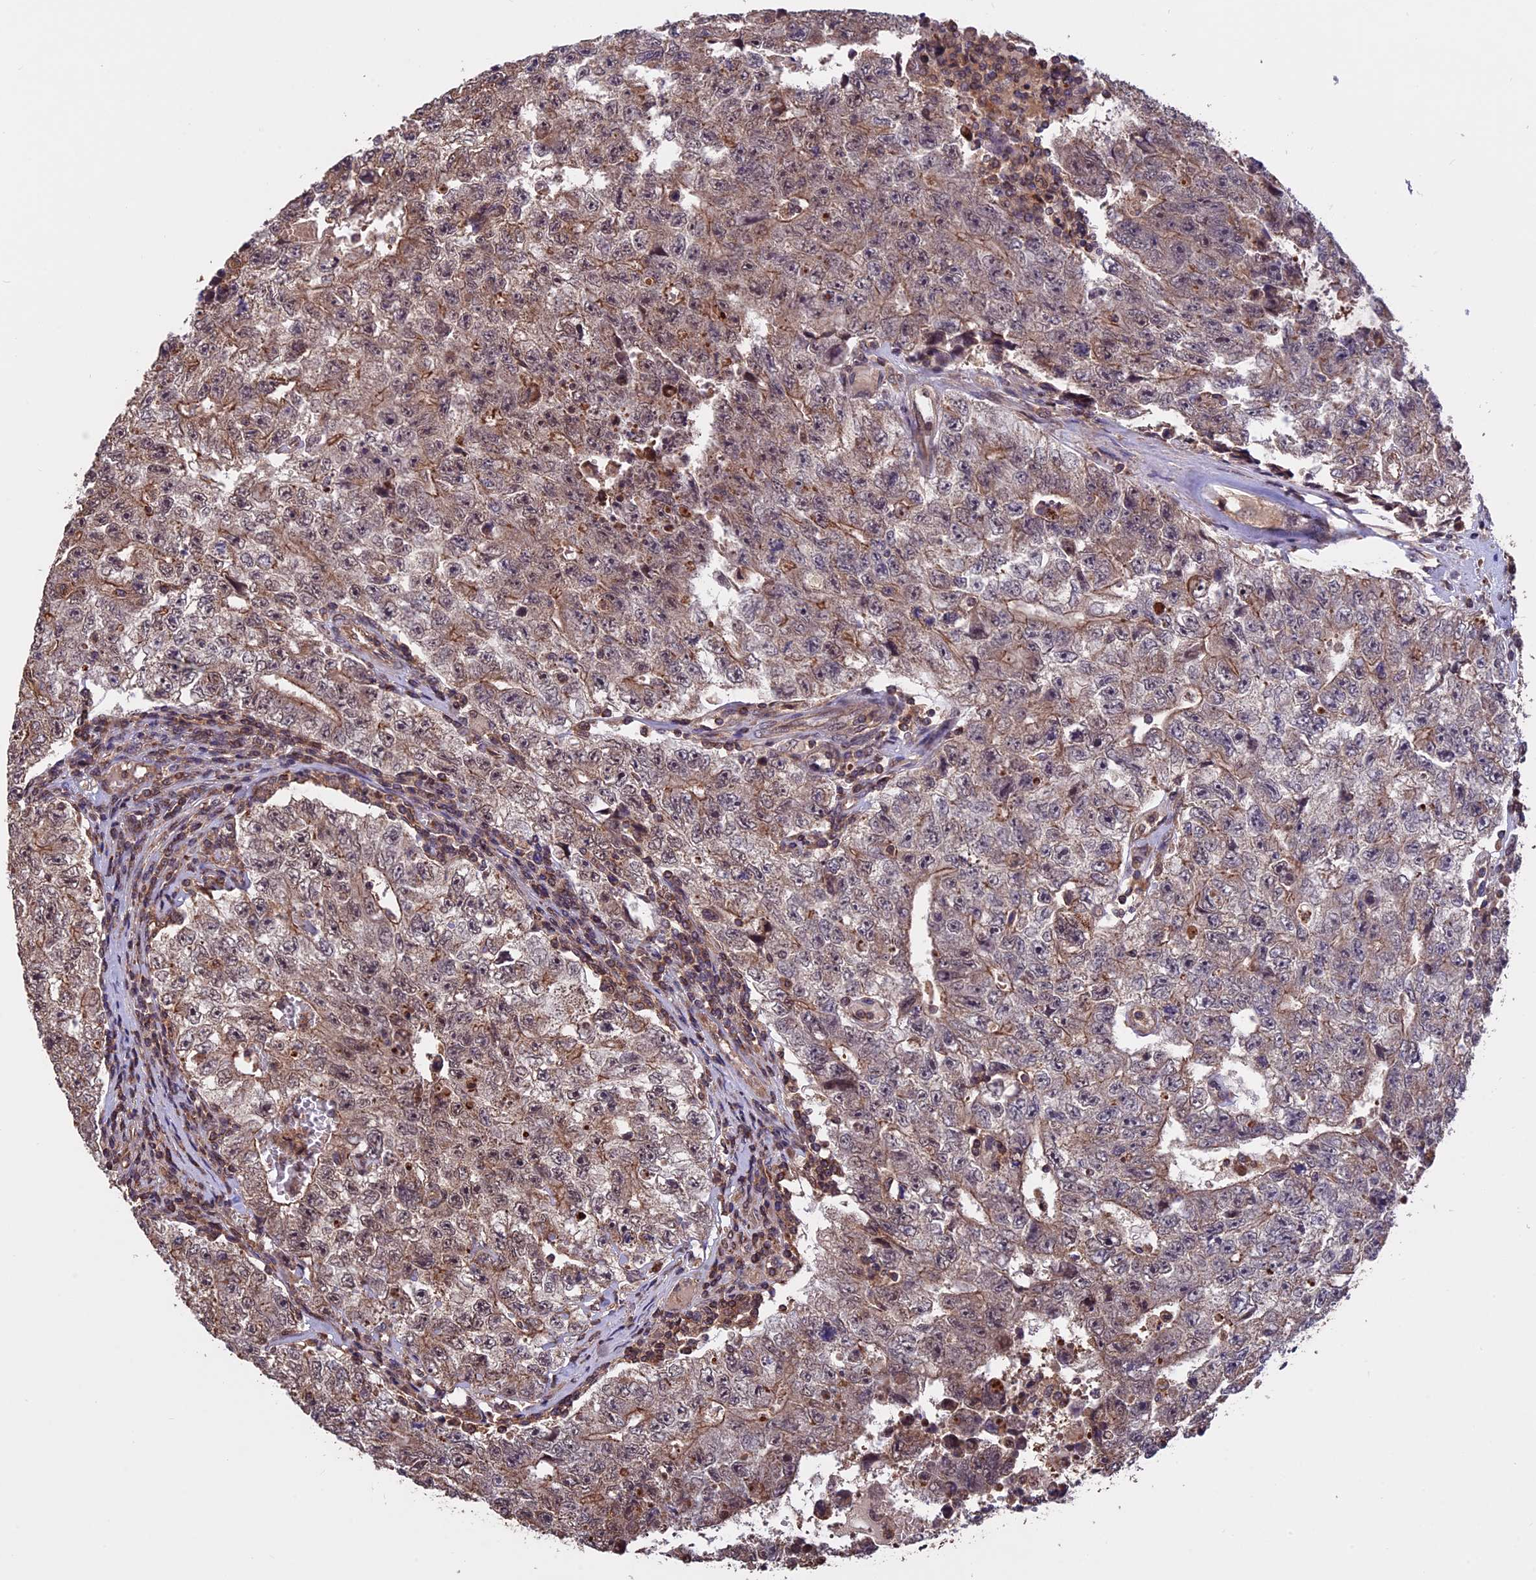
{"staining": {"intensity": "weak", "quantity": ">75%", "location": "cytoplasmic/membranous"}, "tissue": "testis cancer", "cell_type": "Tumor cells", "image_type": "cancer", "snomed": [{"axis": "morphology", "description": "Carcinoma, Embryonal, NOS"}, {"axis": "topography", "description": "Testis"}], "caption": "Embryonal carcinoma (testis) stained with a protein marker shows weak staining in tumor cells.", "gene": "PKD2L2", "patient": {"sex": "male", "age": 17}}